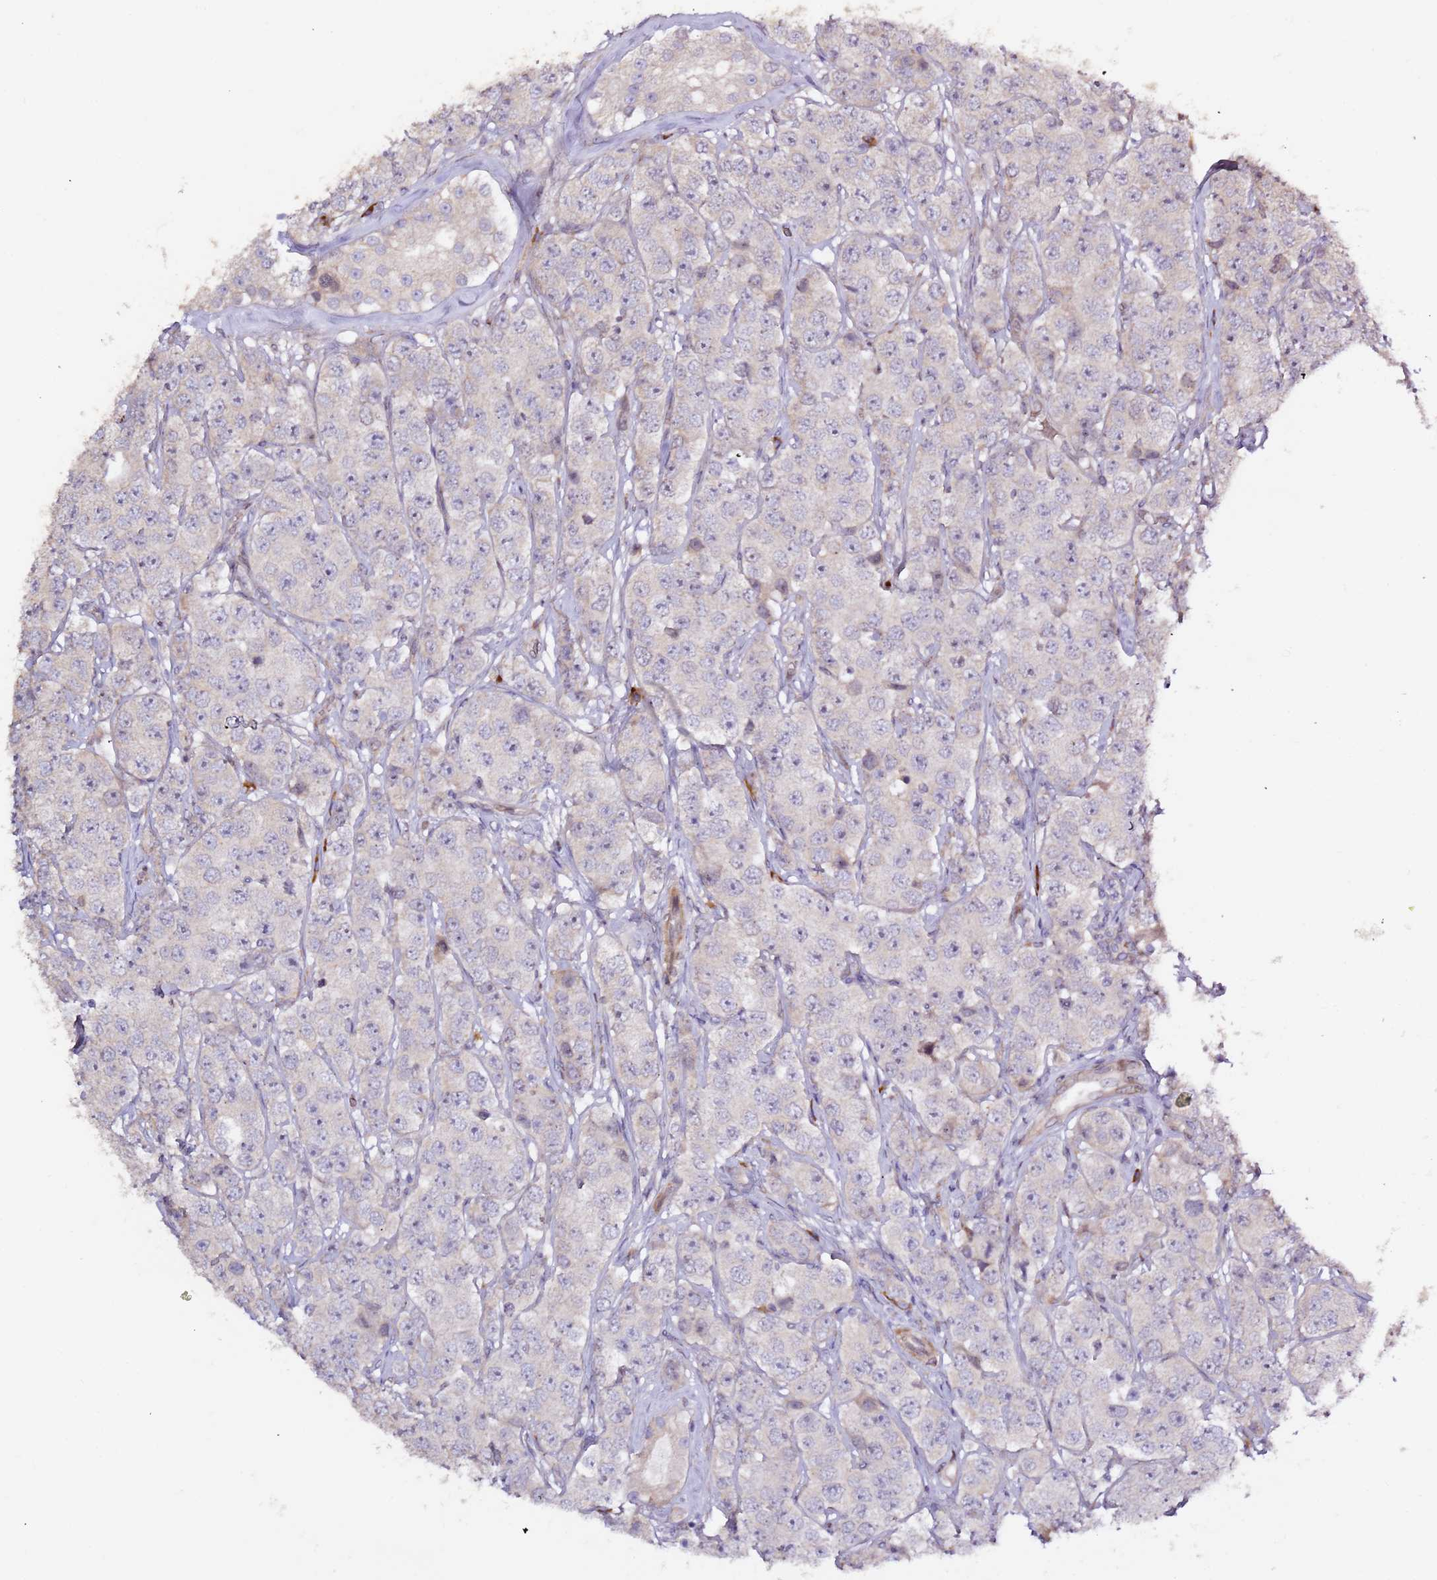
{"staining": {"intensity": "negative", "quantity": "none", "location": "none"}, "tissue": "testis cancer", "cell_type": "Tumor cells", "image_type": "cancer", "snomed": [{"axis": "morphology", "description": "Seminoma, NOS"}, {"axis": "topography", "description": "Testis"}], "caption": "Immunohistochemical staining of human testis seminoma displays no significant staining in tumor cells.", "gene": "HSD17B7", "patient": {"sex": "male", "age": 28}}